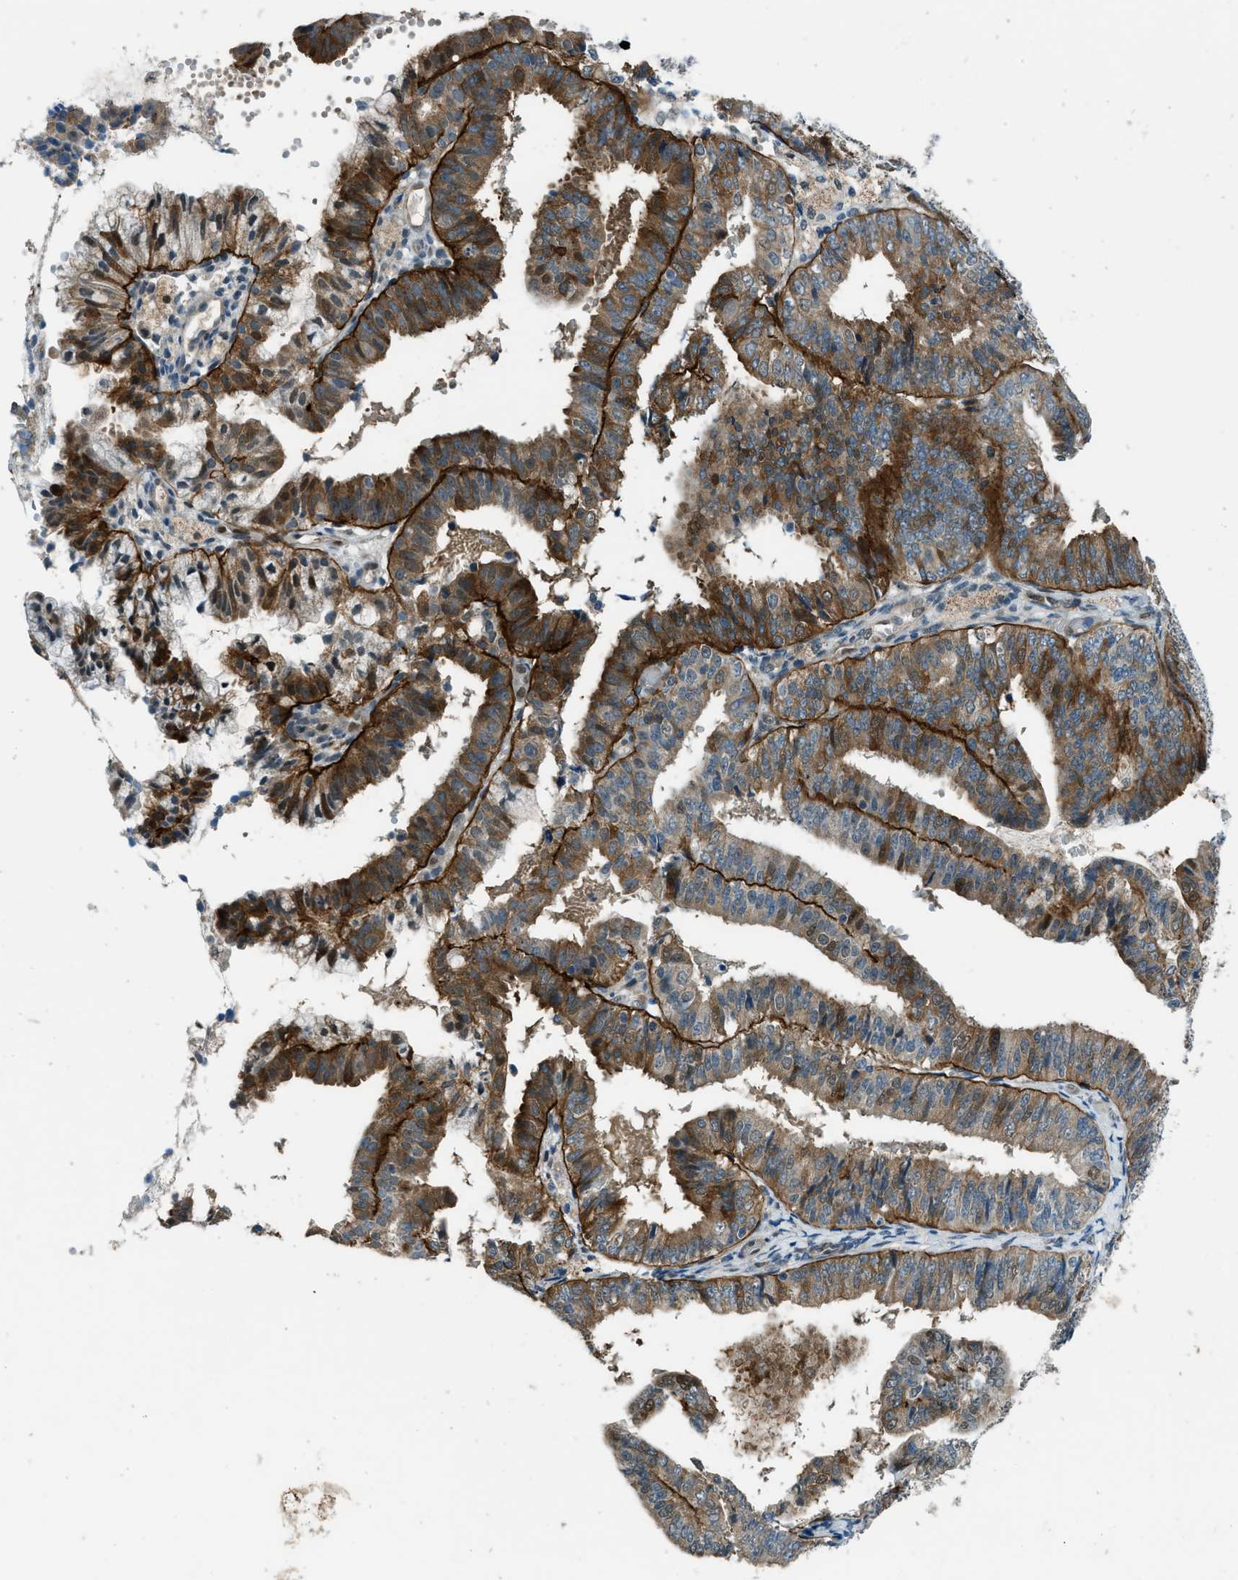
{"staining": {"intensity": "moderate", "quantity": "25%-75%", "location": "cytoplasmic/membranous,nuclear"}, "tissue": "endometrial cancer", "cell_type": "Tumor cells", "image_type": "cancer", "snomed": [{"axis": "morphology", "description": "Adenocarcinoma, NOS"}, {"axis": "topography", "description": "Endometrium"}], "caption": "The photomicrograph reveals a brown stain indicating the presence of a protein in the cytoplasmic/membranous and nuclear of tumor cells in adenocarcinoma (endometrial). (DAB = brown stain, brightfield microscopy at high magnification).", "gene": "NPEPL1", "patient": {"sex": "female", "age": 63}}